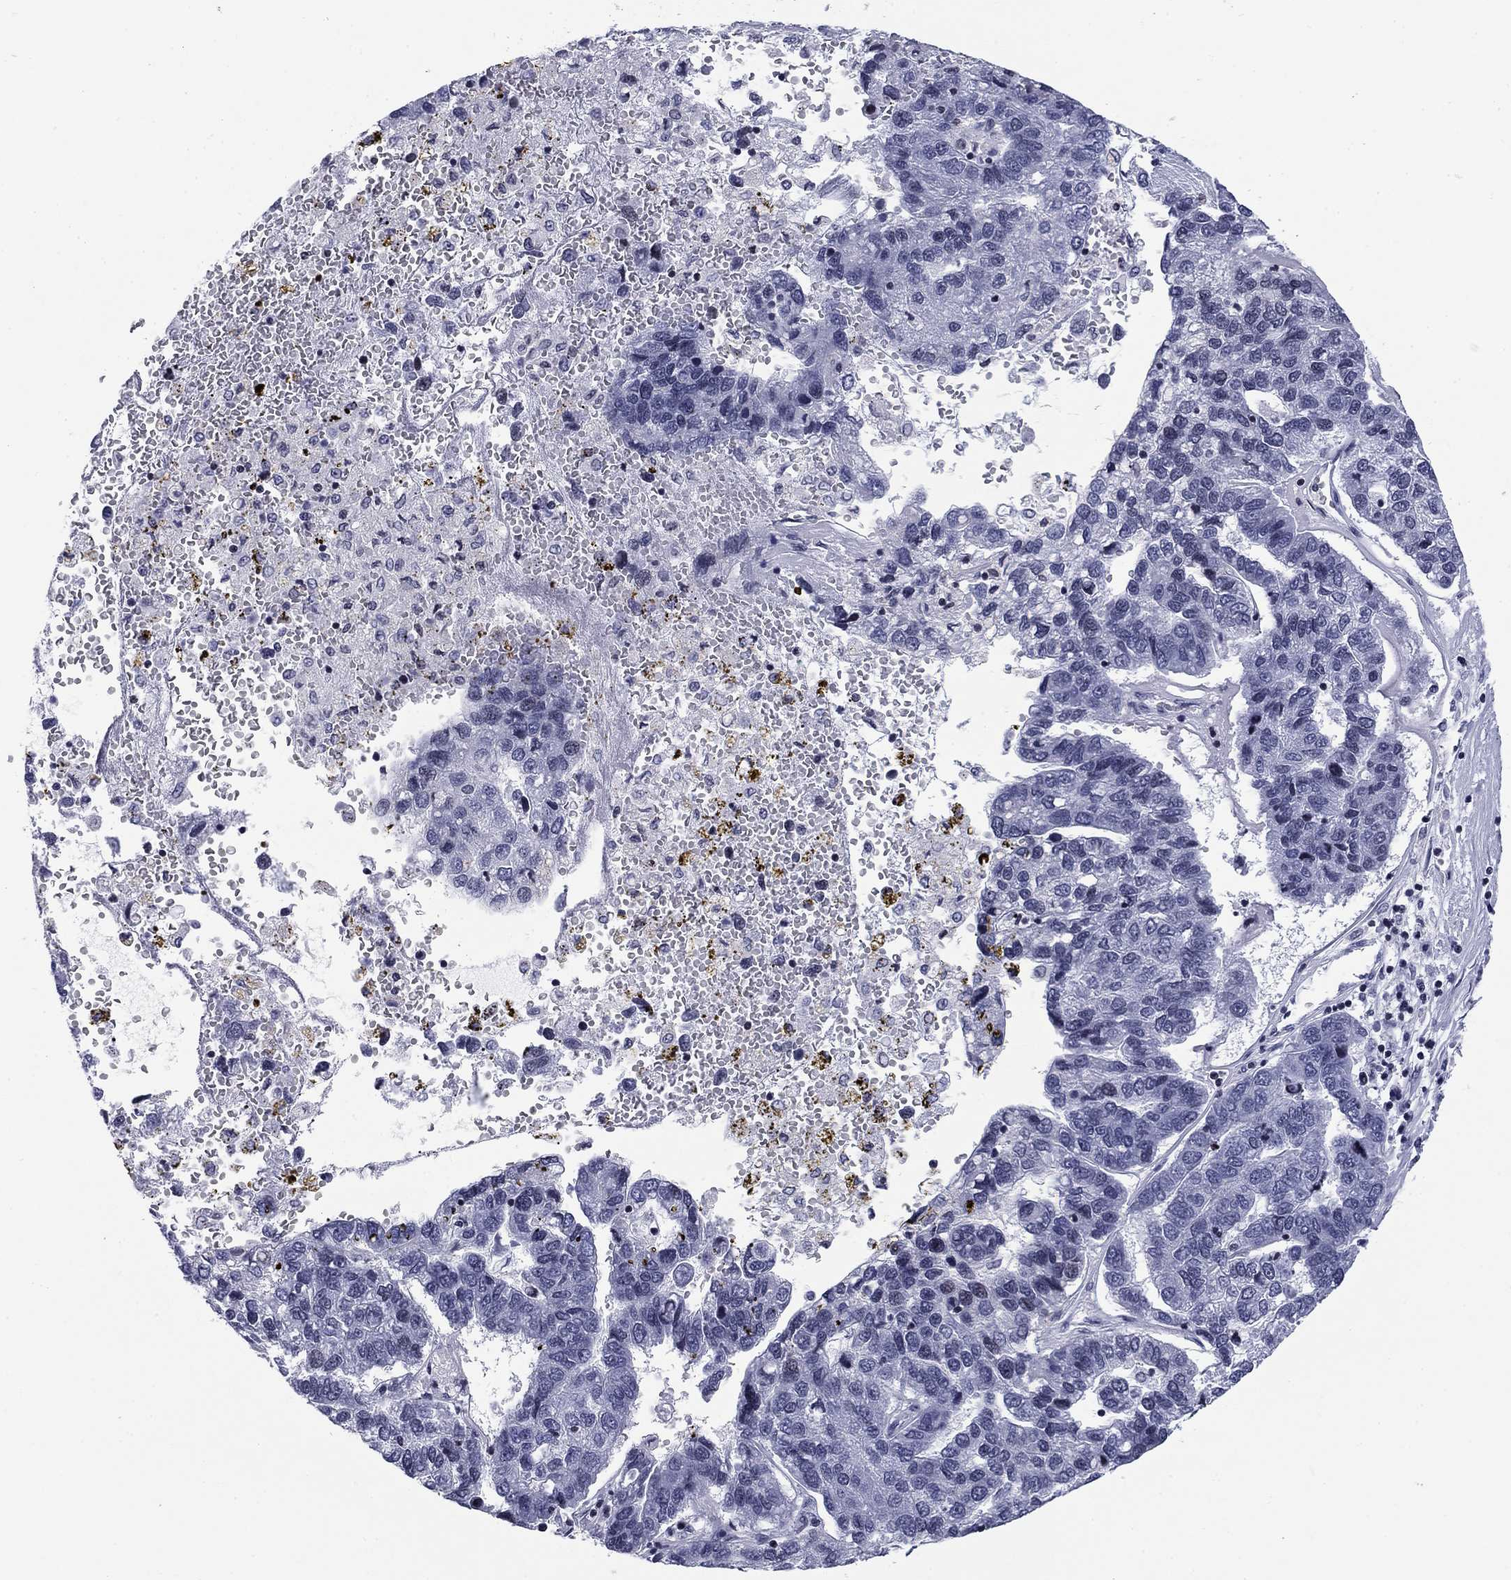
{"staining": {"intensity": "negative", "quantity": "none", "location": "none"}, "tissue": "pancreatic cancer", "cell_type": "Tumor cells", "image_type": "cancer", "snomed": [{"axis": "morphology", "description": "Adenocarcinoma, NOS"}, {"axis": "topography", "description": "Pancreas"}], "caption": "High power microscopy micrograph of an immunohistochemistry micrograph of adenocarcinoma (pancreatic), revealing no significant positivity in tumor cells.", "gene": "CCDC144A", "patient": {"sex": "female", "age": 61}}